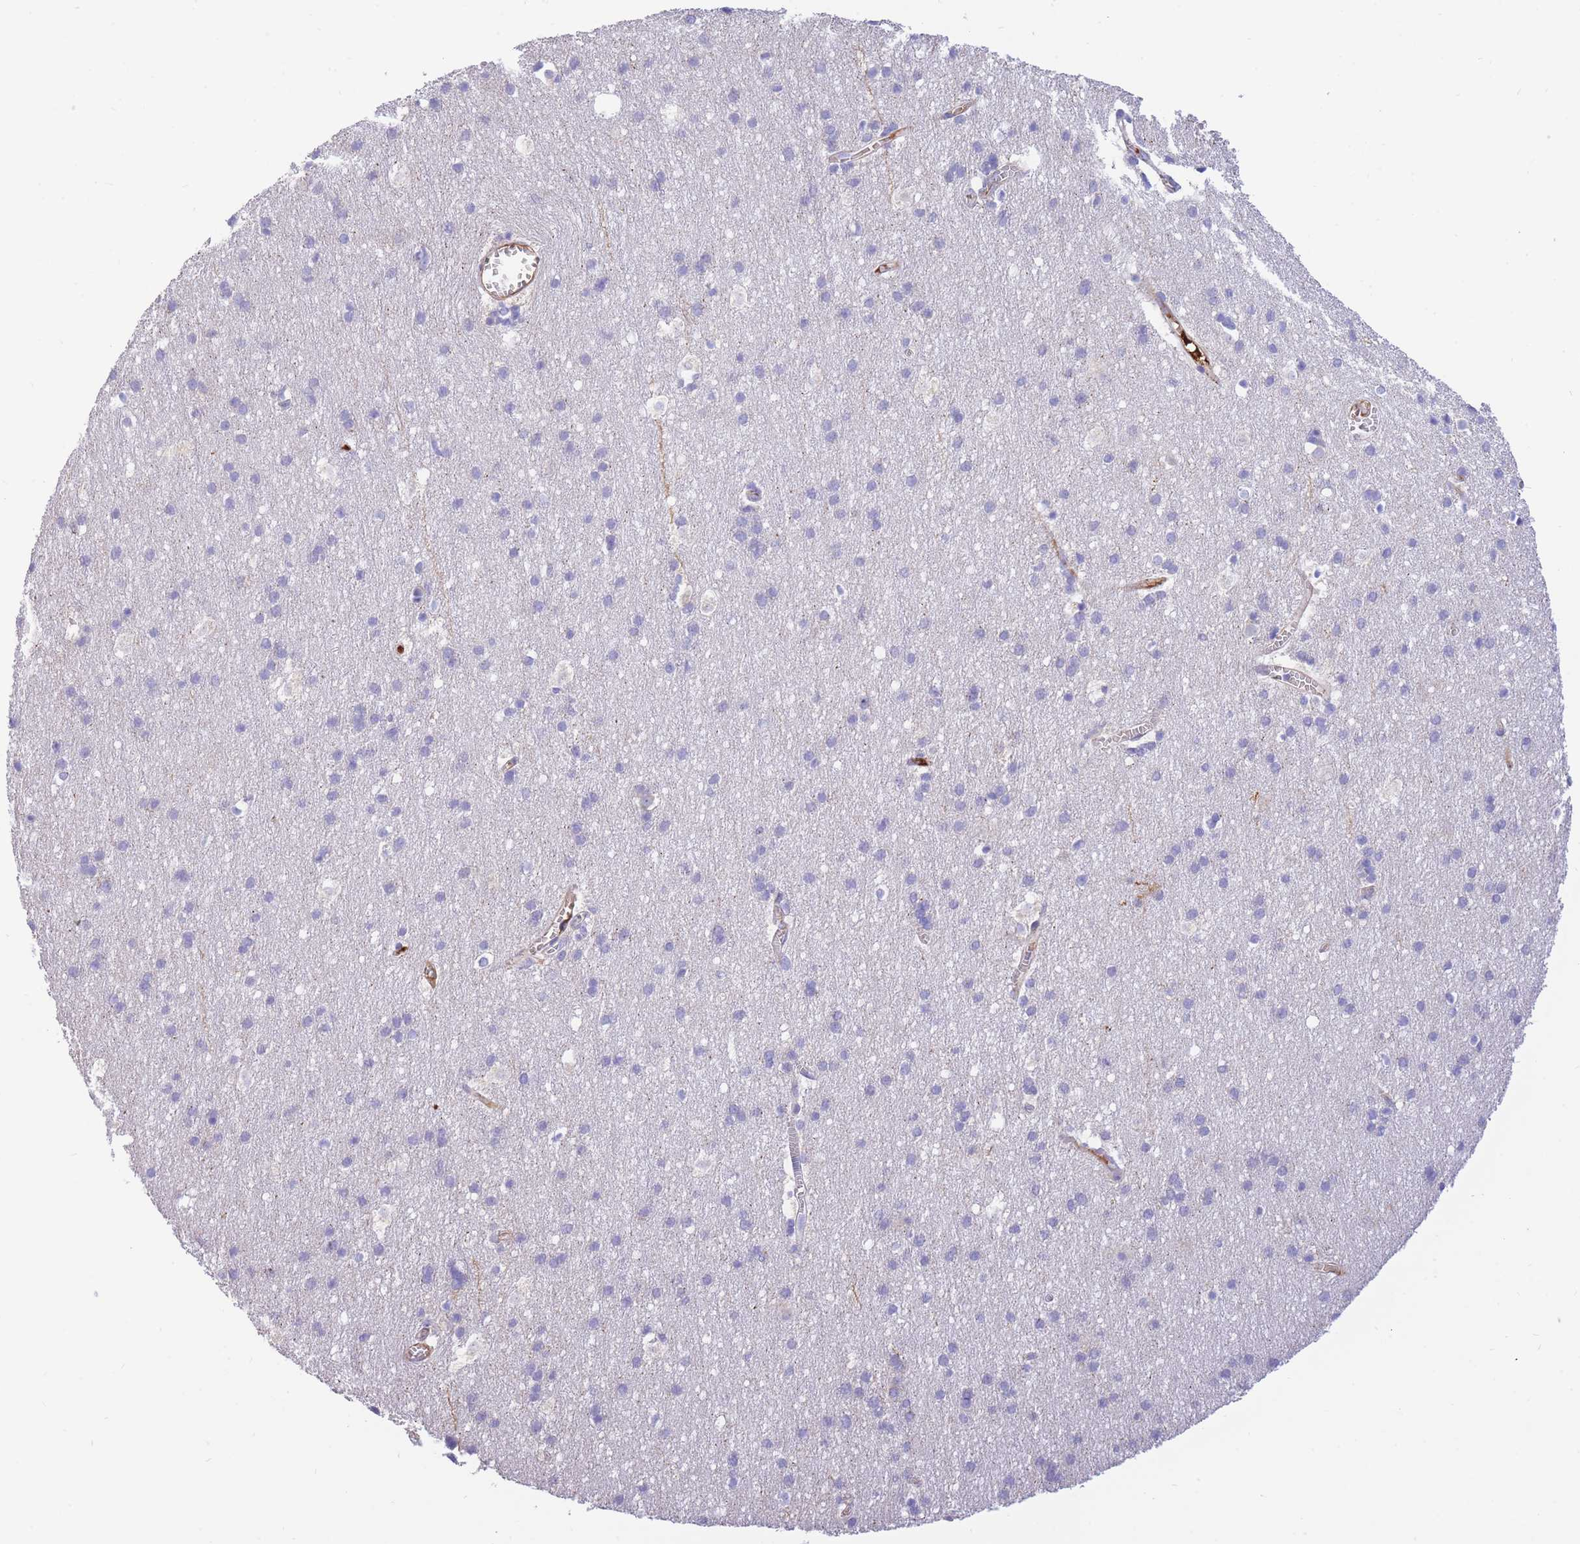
{"staining": {"intensity": "weak", "quantity": "25%-75%", "location": "cytoplasmic/membranous"}, "tissue": "cerebral cortex", "cell_type": "Endothelial cells", "image_type": "normal", "snomed": [{"axis": "morphology", "description": "Normal tissue, NOS"}, {"axis": "topography", "description": "Cerebral cortex"}], "caption": "Weak cytoplasmic/membranous expression is identified in approximately 25%-75% of endothelial cells in benign cerebral cortex.", "gene": "SULT1A1", "patient": {"sex": "male", "age": 54}}